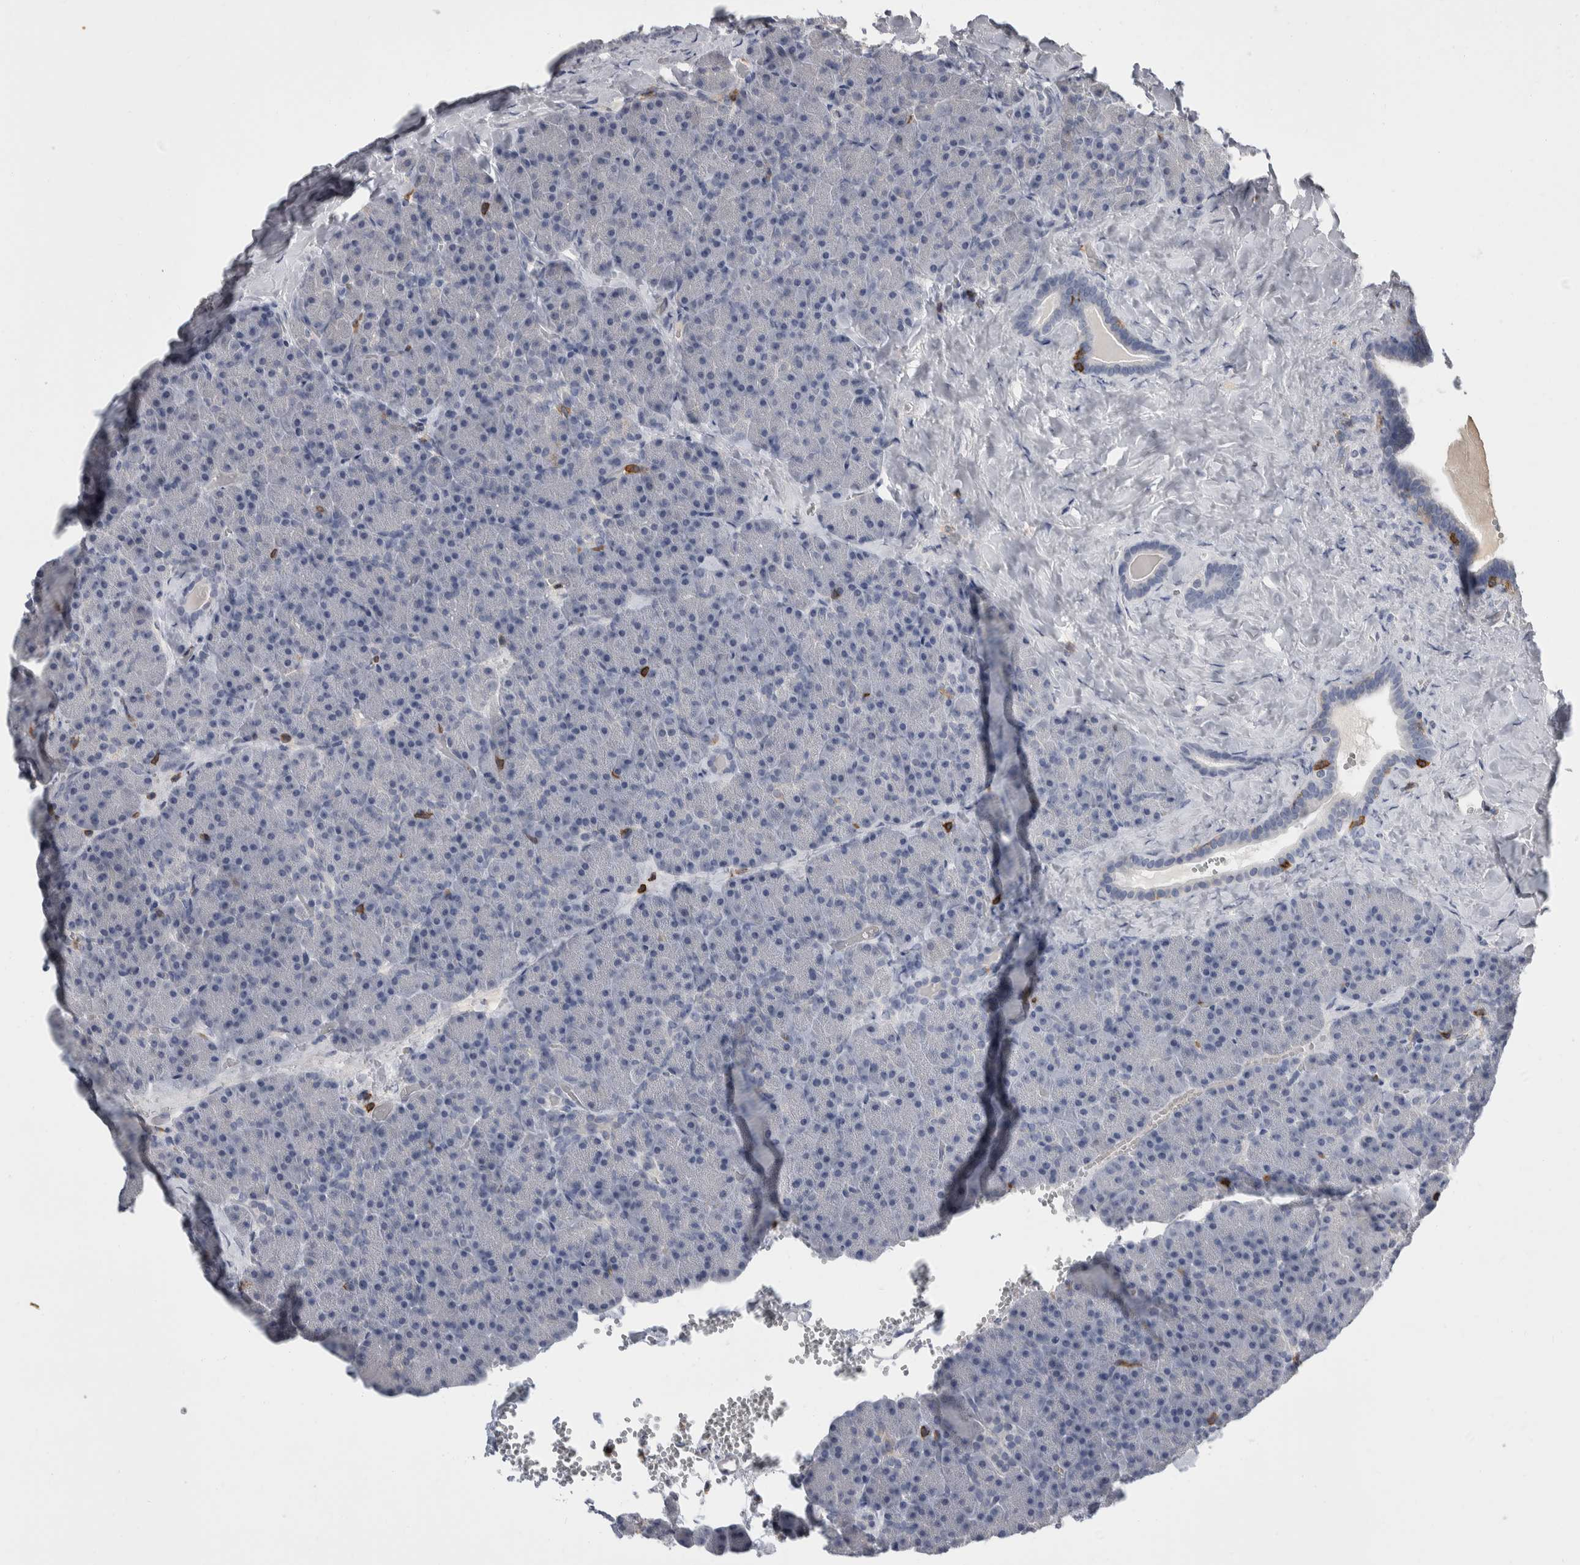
{"staining": {"intensity": "negative", "quantity": "none", "location": "none"}, "tissue": "pancreas", "cell_type": "Exocrine glandular cells", "image_type": "normal", "snomed": [{"axis": "morphology", "description": "Normal tissue, NOS"}, {"axis": "morphology", "description": "Carcinoid, malignant, NOS"}, {"axis": "topography", "description": "Pancreas"}], "caption": "Exocrine glandular cells are negative for brown protein staining in normal pancreas. Nuclei are stained in blue.", "gene": "CEP295NL", "patient": {"sex": "female", "age": 35}}